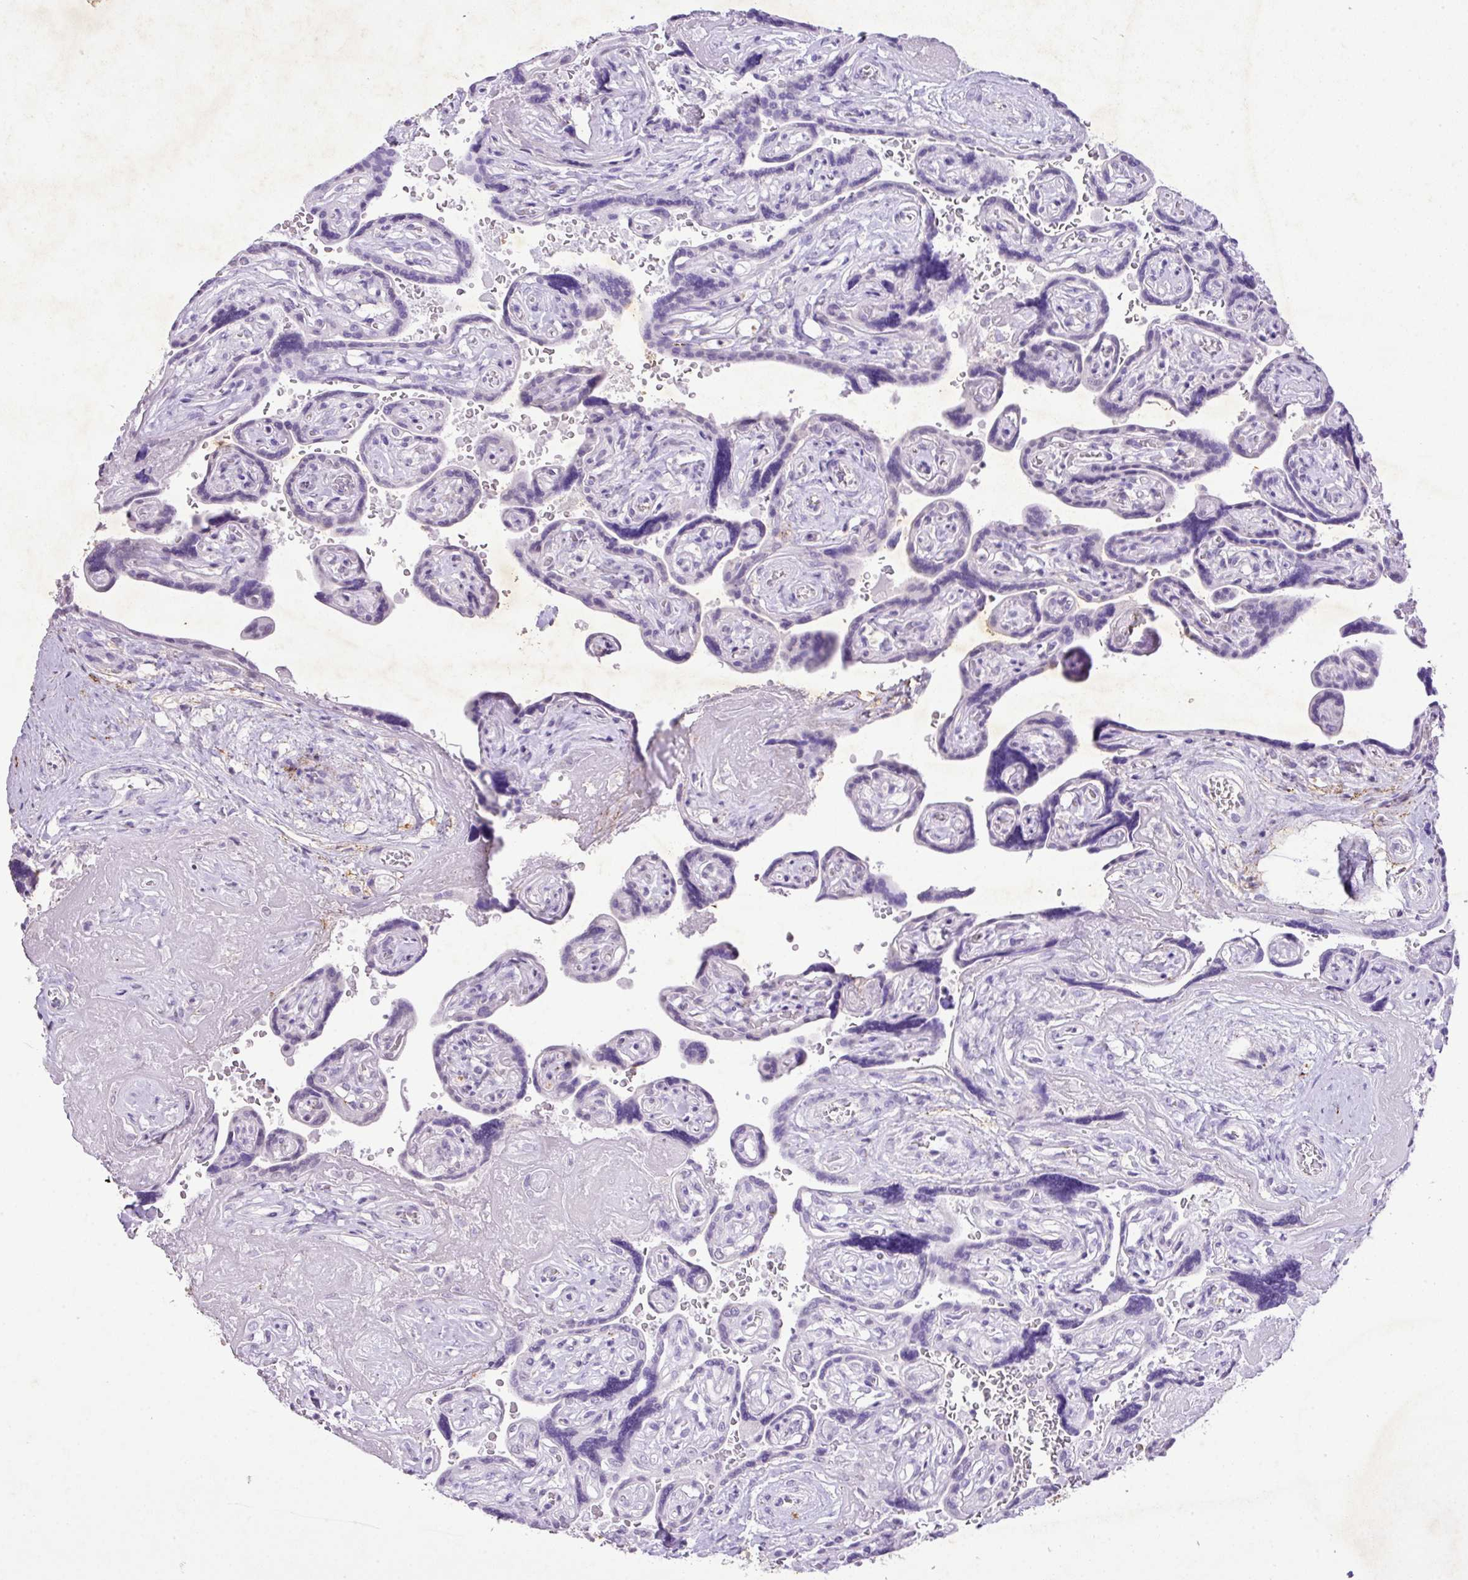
{"staining": {"intensity": "negative", "quantity": "none", "location": "none"}, "tissue": "placenta", "cell_type": "Trophoblastic cells", "image_type": "normal", "snomed": [{"axis": "morphology", "description": "Normal tissue, NOS"}, {"axis": "topography", "description": "Placenta"}], "caption": "Immunohistochemistry photomicrograph of unremarkable placenta stained for a protein (brown), which reveals no staining in trophoblastic cells. (Brightfield microscopy of DAB IHC at high magnification).", "gene": "KCNJ11", "patient": {"sex": "female", "age": 32}}